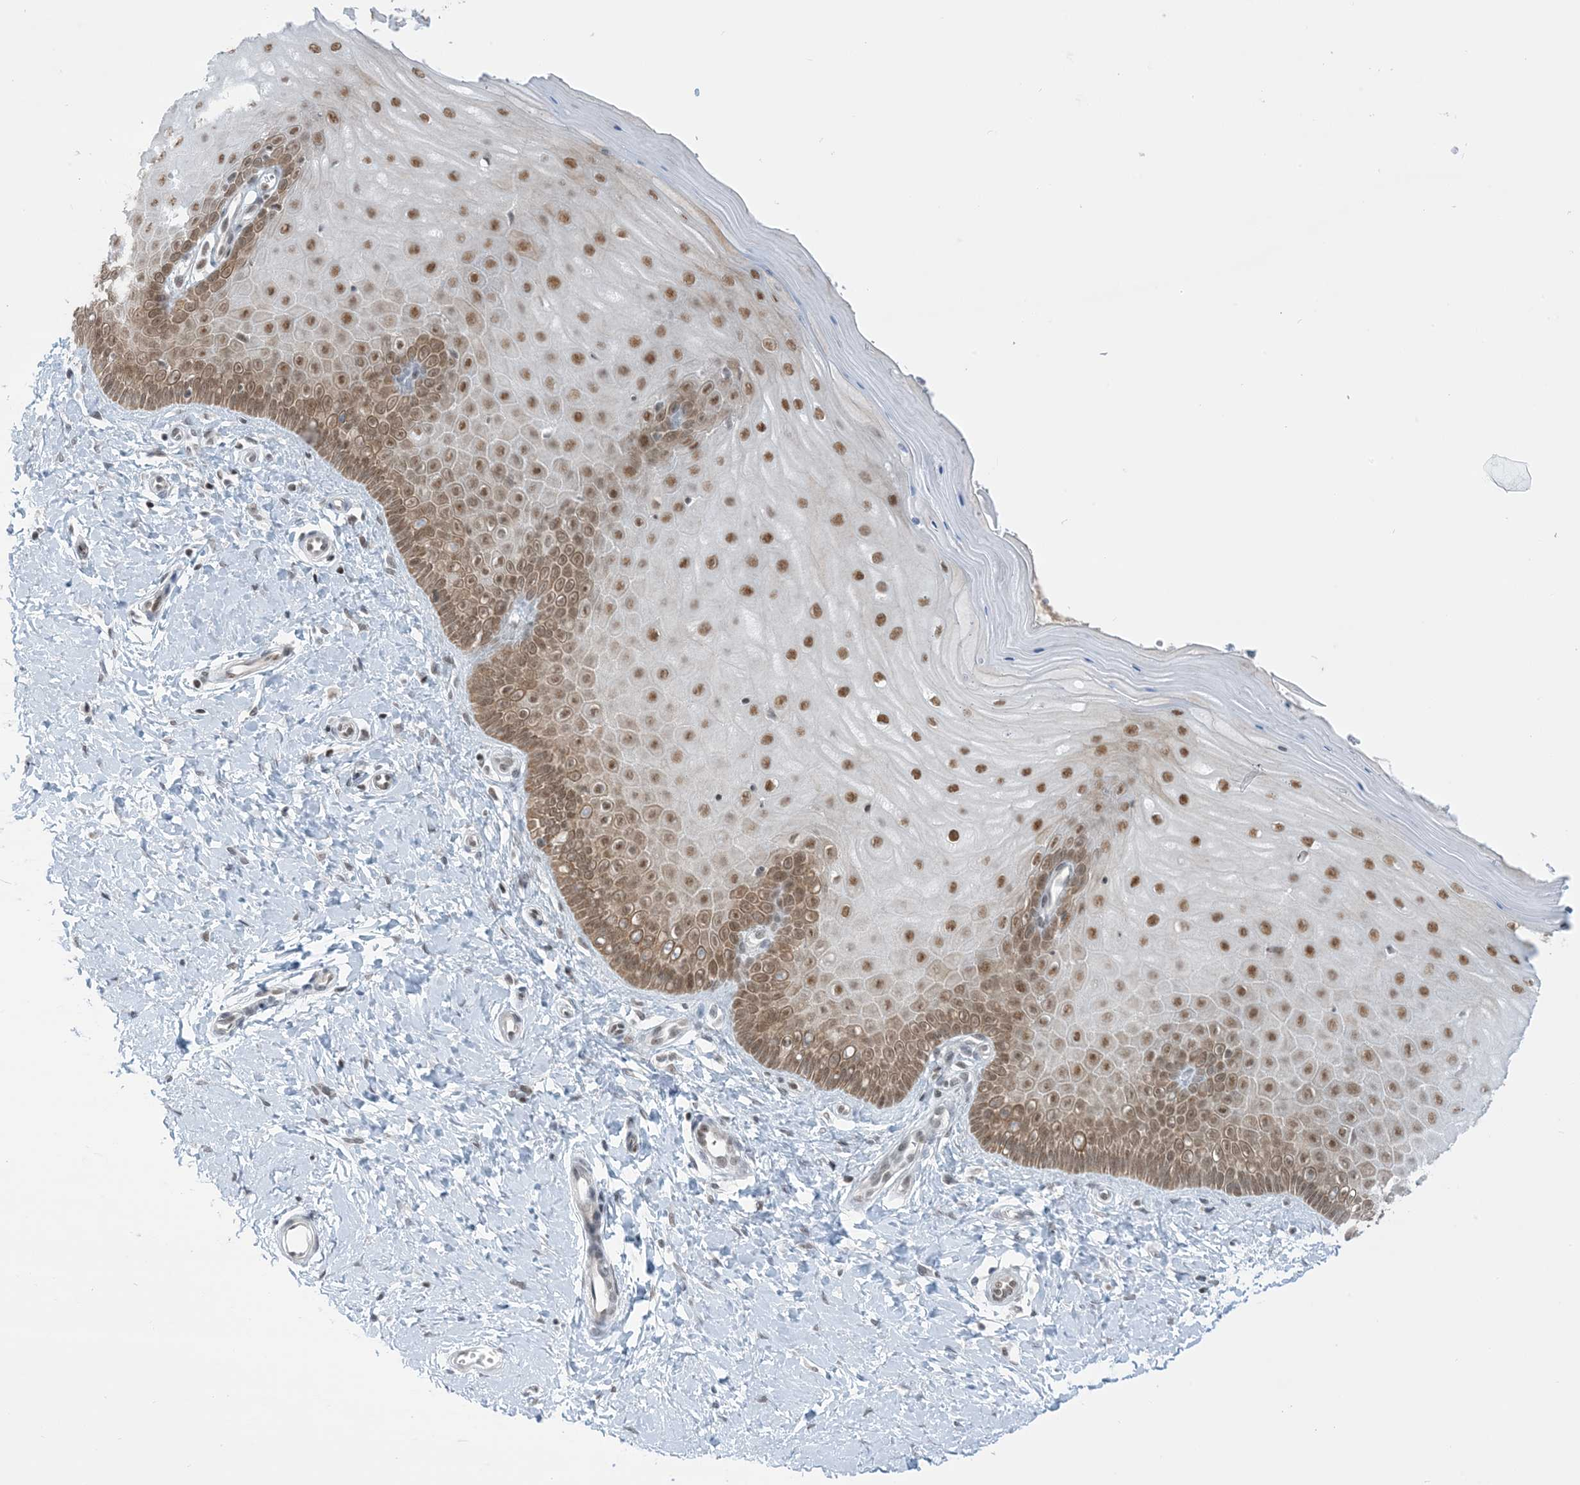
{"staining": {"intensity": "strong", "quantity": ">75%", "location": "nuclear"}, "tissue": "cervix", "cell_type": "Glandular cells", "image_type": "normal", "snomed": [{"axis": "morphology", "description": "Normal tissue, NOS"}, {"axis": "topography", "description": "Cervix"}], "caption": "Immunohistochemistry of benign cervix exhibits high levels of strong nuclear positivity in about >75% of glandular cells.", "gene": "TFPT", "patient": {"sex": "female", "age": 55}}